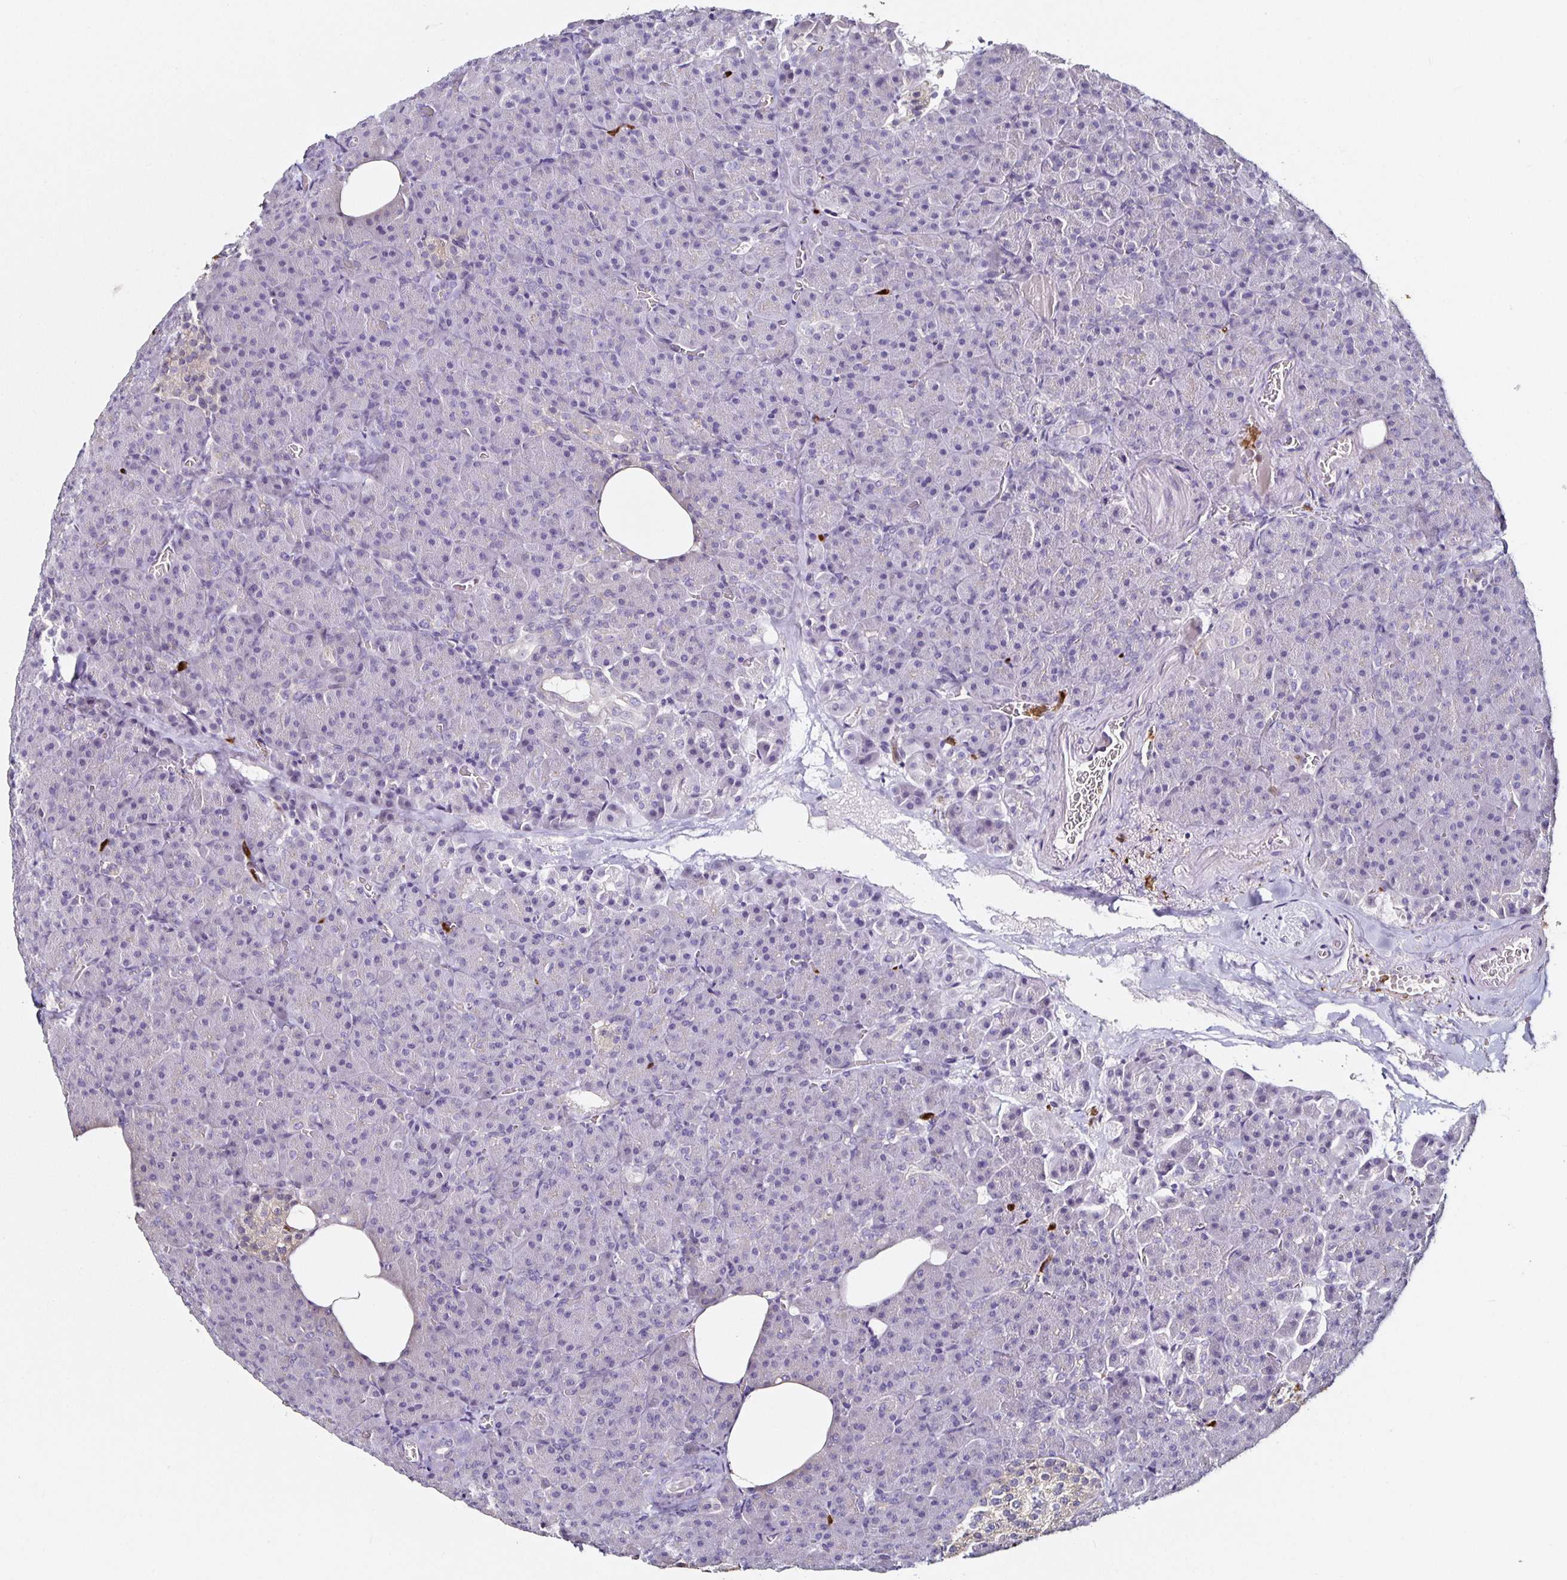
{"staining": {"intensity": "negative", "quantity": "none", "location": "none"}, "tissue": "pancreas", "cell_type": "Exocrine glandular cells", "image_type": "normal", "snomed": [{"axis": "morphology", "description": "Normal tissue, NOS"}, {"axis": "topography", "description": "Pancreas"}], "caption": "Immunohistochemistry (IHC) of benign human pancreas exhibits no expression in exocrine glandular cells. (IHC, brightfield microscopy, high magnification).", "gene": "TLR4", "patient": {"sex": "female", "age": 74}}